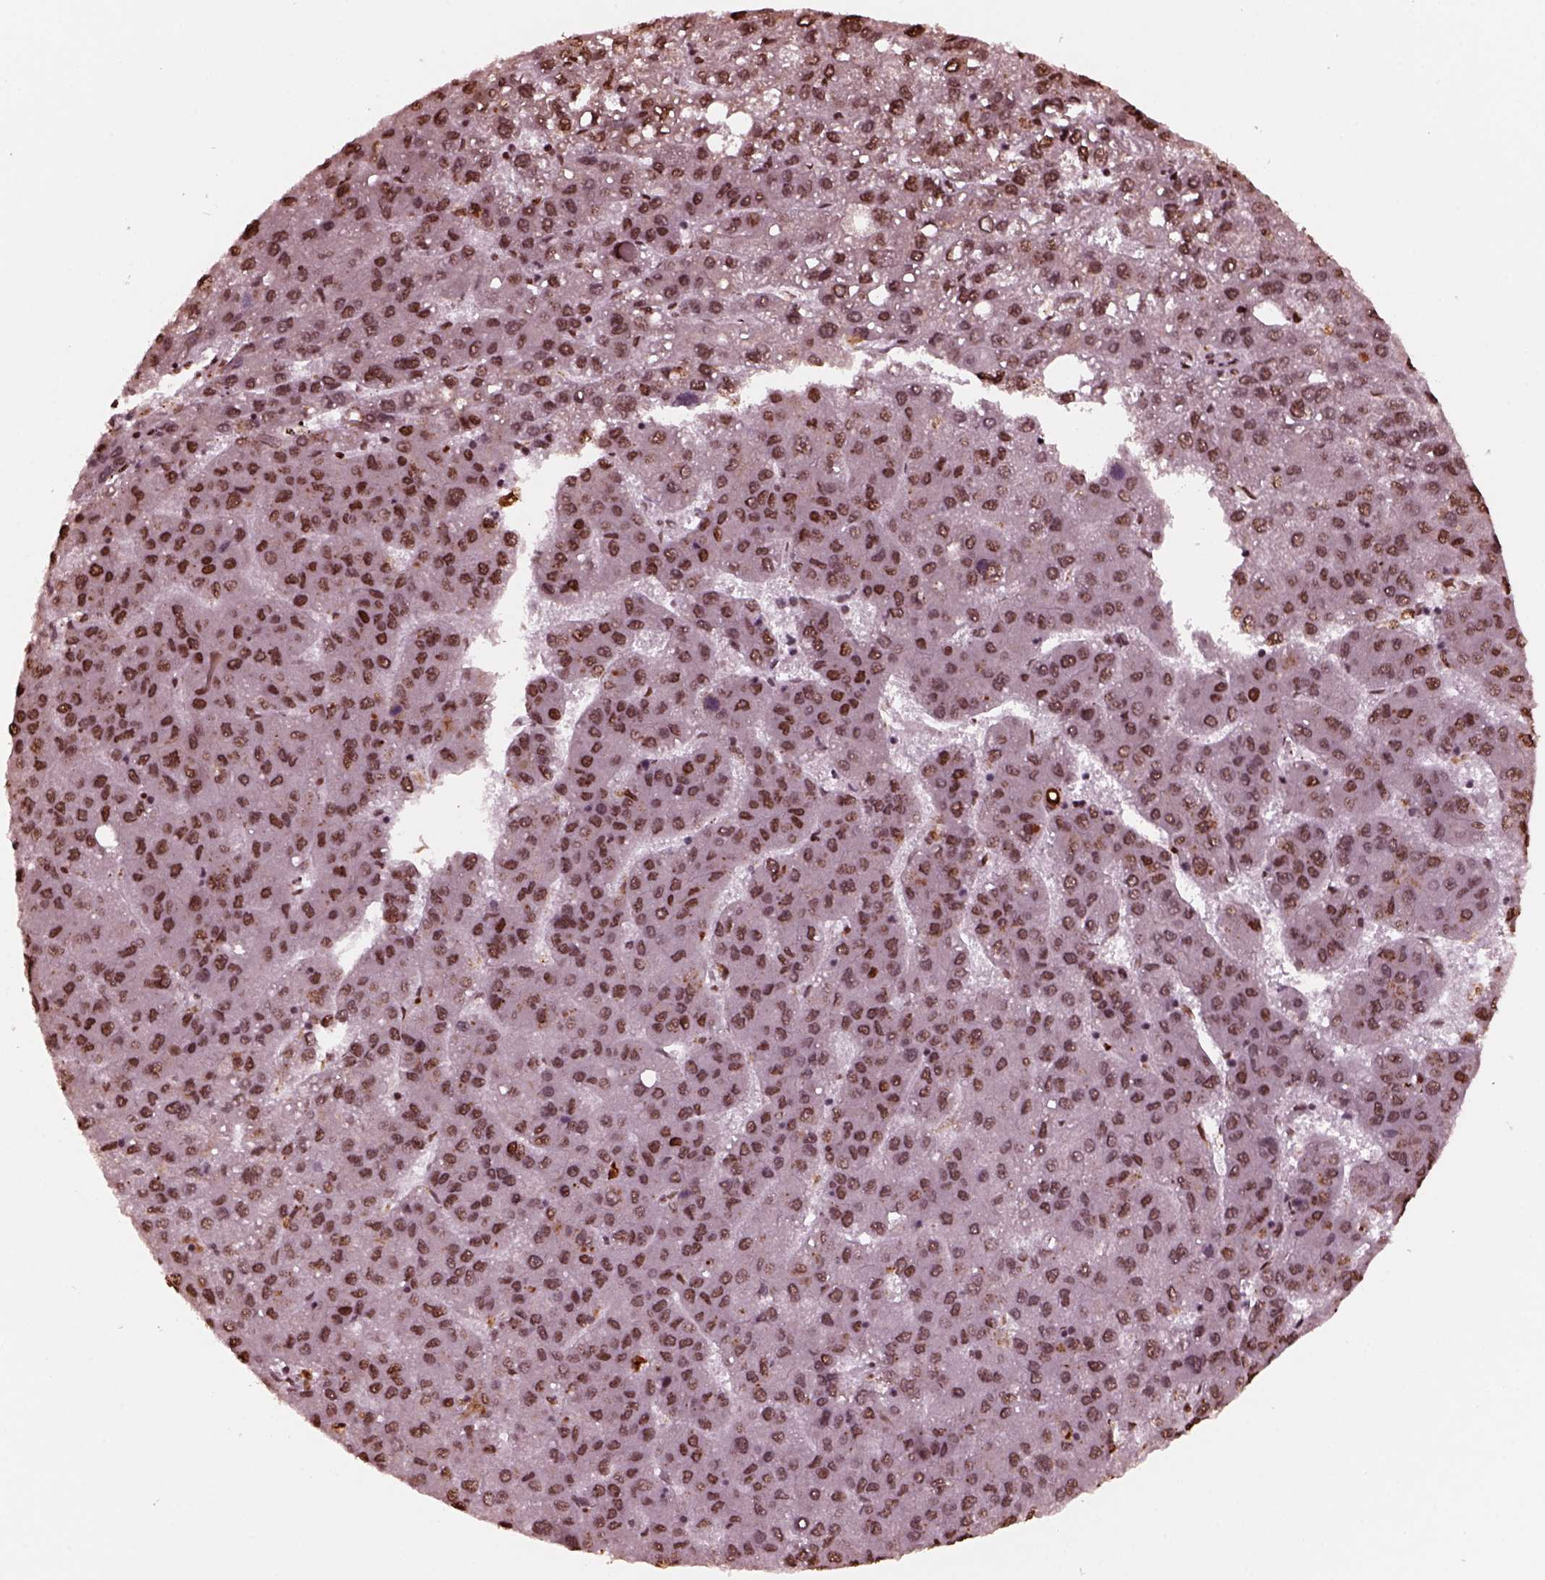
{"staining": {"intensity": "strong", "quantity": "25%-75%", "location": "nuclear"}, "tissue": "liver cancer", "cell_type": "Tumor cells", "image_type": "cancer", "snomed": [{"axis": "morphology", "description": "Carcinoma, Hepatocellular, NOS"}, {"axis": "topography", "description": "Liver"}], "caption": "Human liver hepatocellular carcinoma stained with a brown dye shows strong nuclear positive expression in about 25%-75% of tumor cells.", "gene": "NSD1", "patient": {"sex": "female", "age": 82}}